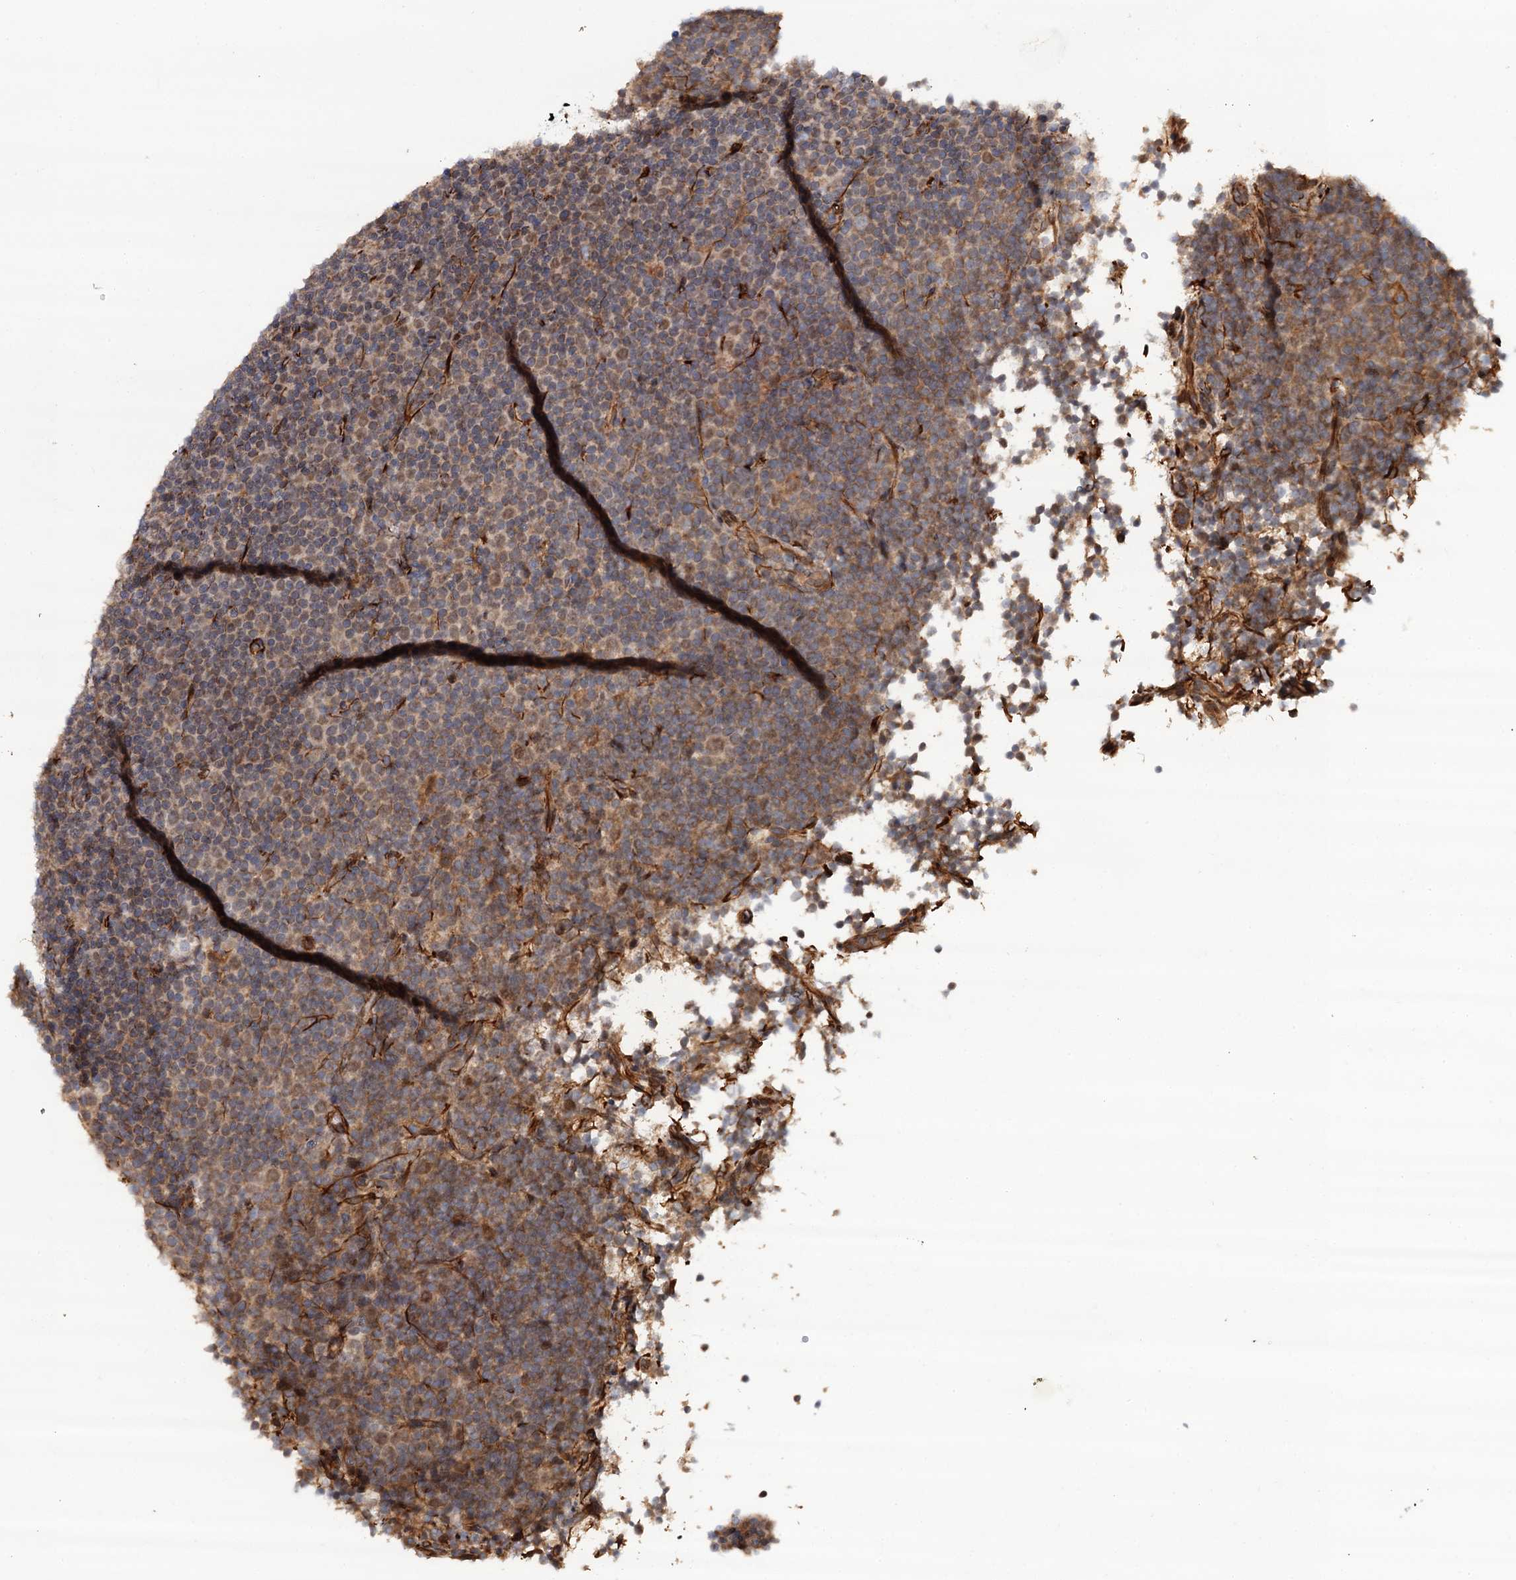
{"staining": {"intensity": "moderate", "quantity": ">75%", "location": "cytoplasmic/membranous"}, "tissue": "lymphoma", "cell_type": "Tumor cells", "image_type": "cancer", "snomed": [{"axis": "morphology", "description": "Malignant lymphoma, non-Hodgkin's type, Low grade"}, {"axis": "topography", "description": "Lymph node"}], "caption": "A photomicrograph showing moderate cytoplasmic/membranous staining in approximately >75% of tumor cells in malignant lymphoma, non-Hodgkin's type (low-grade), as visualized by brown immunohistochemical staining.", "gene": "FSIP1", "patient": {"sex": "female", "age": 67}}